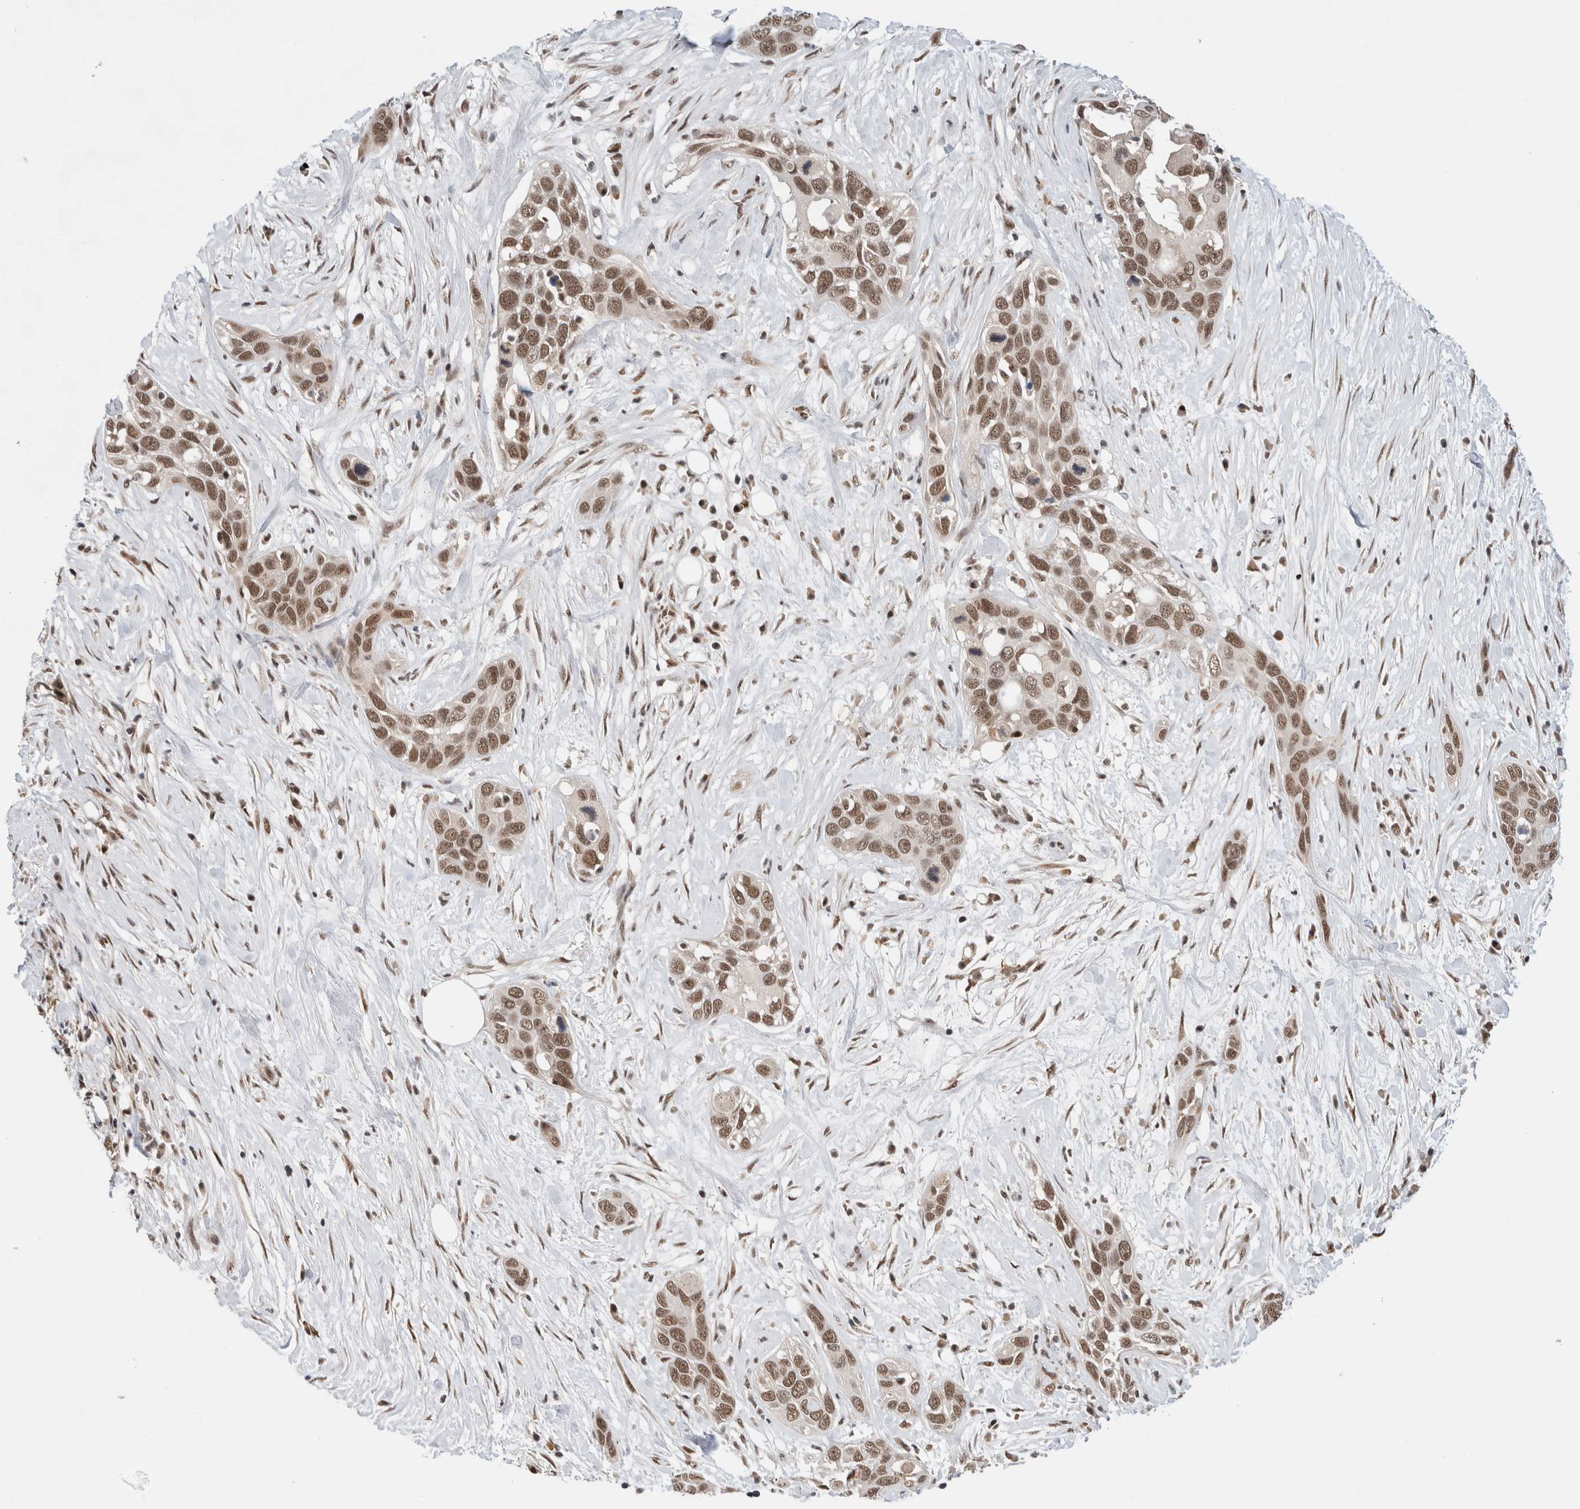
{"staining": {"intensity": "moderate", "quantity": ">75%", "location": "nuclear"}, "tissue": "pancreatic cancer", "cell_type": "Tumor cells", "image_type": "cancer", "snomed": [{"axis": "morphology", "description": "Adenocarcinoma, NOS"}, {"axis": "topography", "description": "Pancreas"}], "caption": "Brown immunohistochemical staining in pancreatic adenocarcinoma exhibits moderate nuclear staining in about >75% of tumor cells.", "gene": "NCAPG2", "patient": {"sex": "female", "age": 60}}